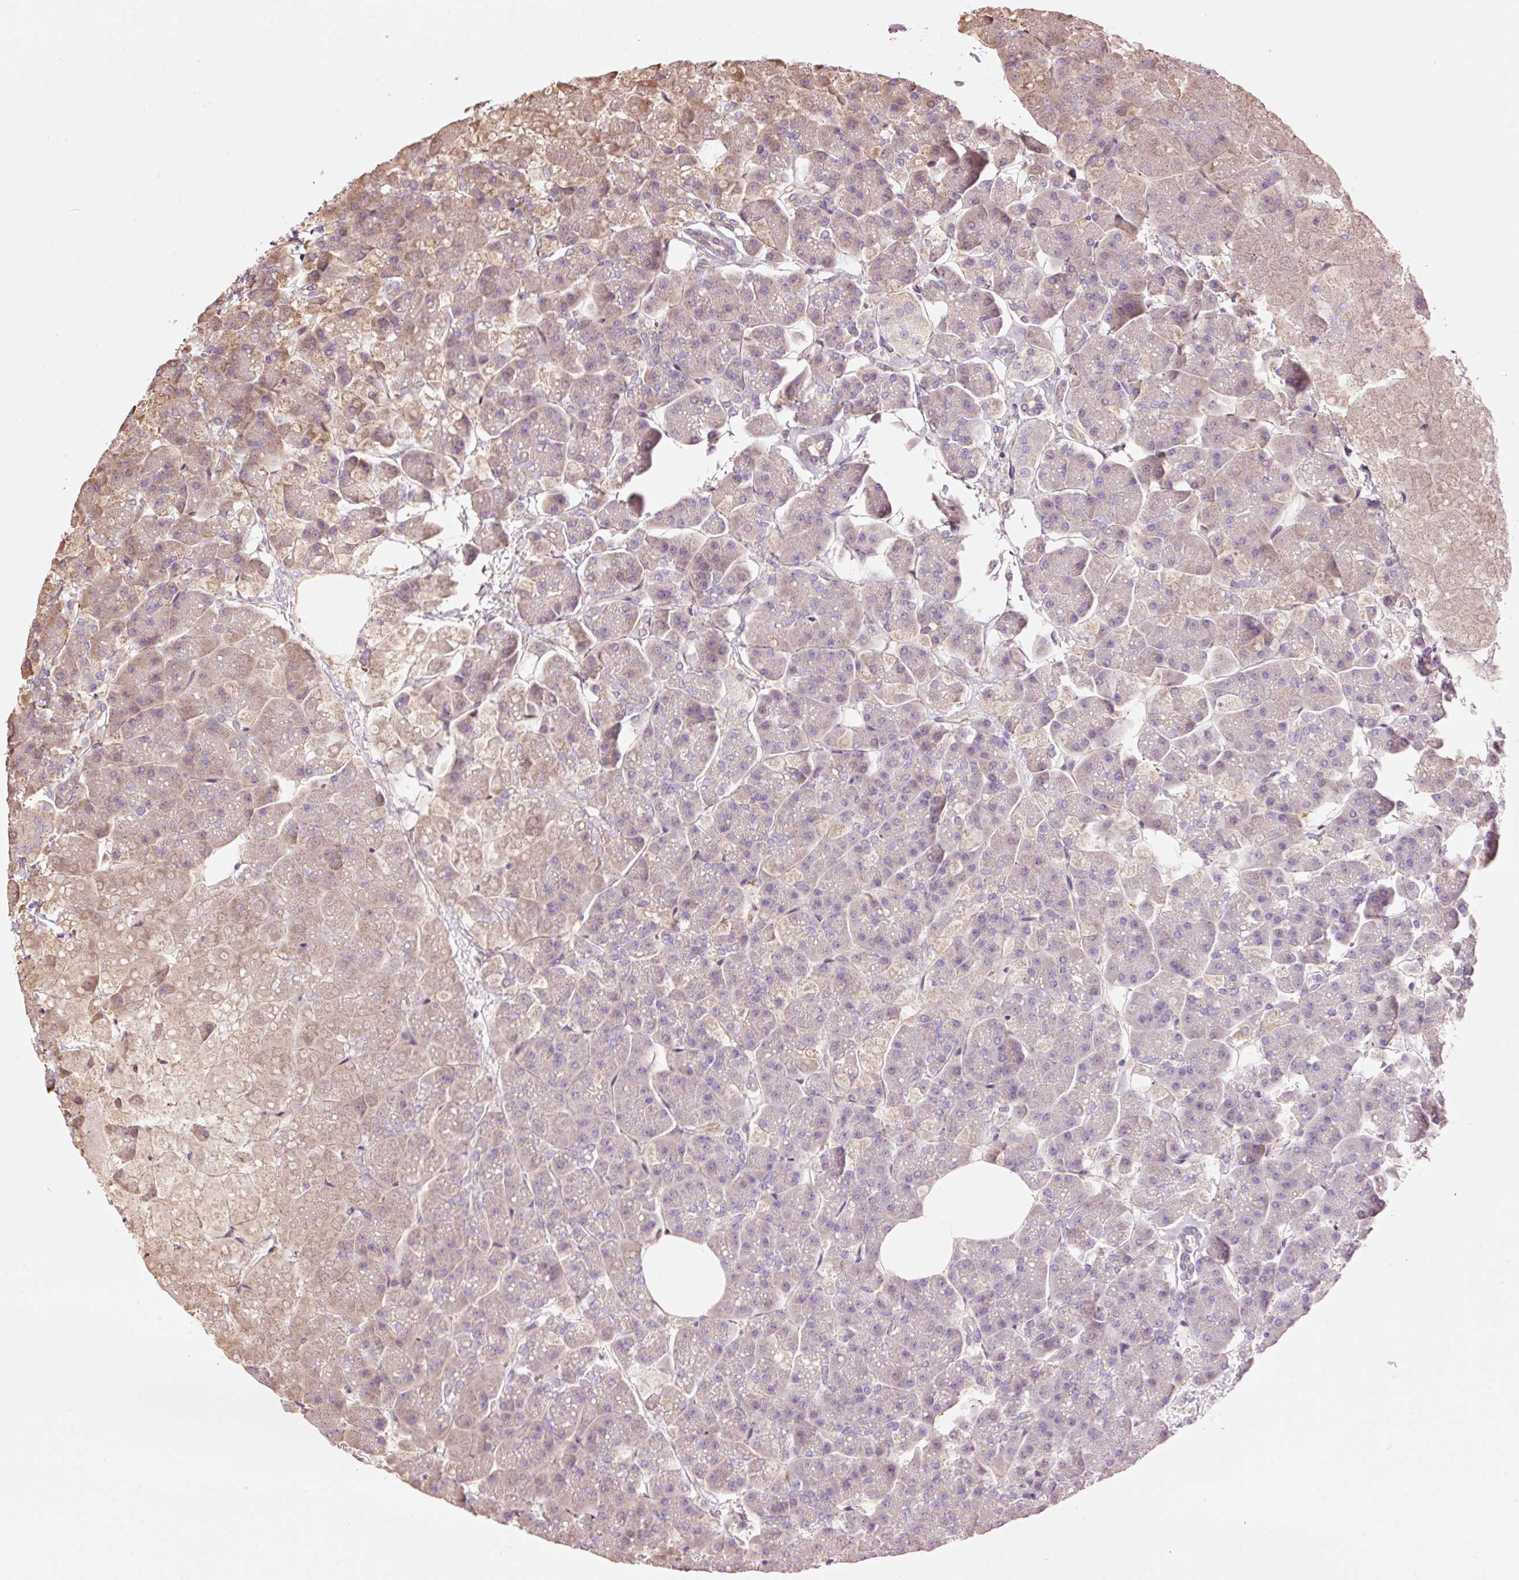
{"staining": {"intensity": "weak", "quantity": "<25%", "location": "cytoplasmic/membranous"}, "tissue": "pancreas", "cell_type": "Exocrine glandular cells", "image_type": "normal", "snomed": [{"axis": "morphology", "description": "Normal tissue, NOS"}, {"axis": "topography", "description": "Pancreas"}, {"axis": "topography", "description": "Peripheral nerve tissue"}], "caption": "Exocrine glandular cells show no significant staining in benign pancreas. The staining was performed using DAB (3,3'-diaminobenzidine) to visualize the protein expression in brown, while the nuclei were stained in blue with hematoxylin (Magnification: 20x).", "gene": "NID2", "patient": {"sex": "male", "age": 54}}